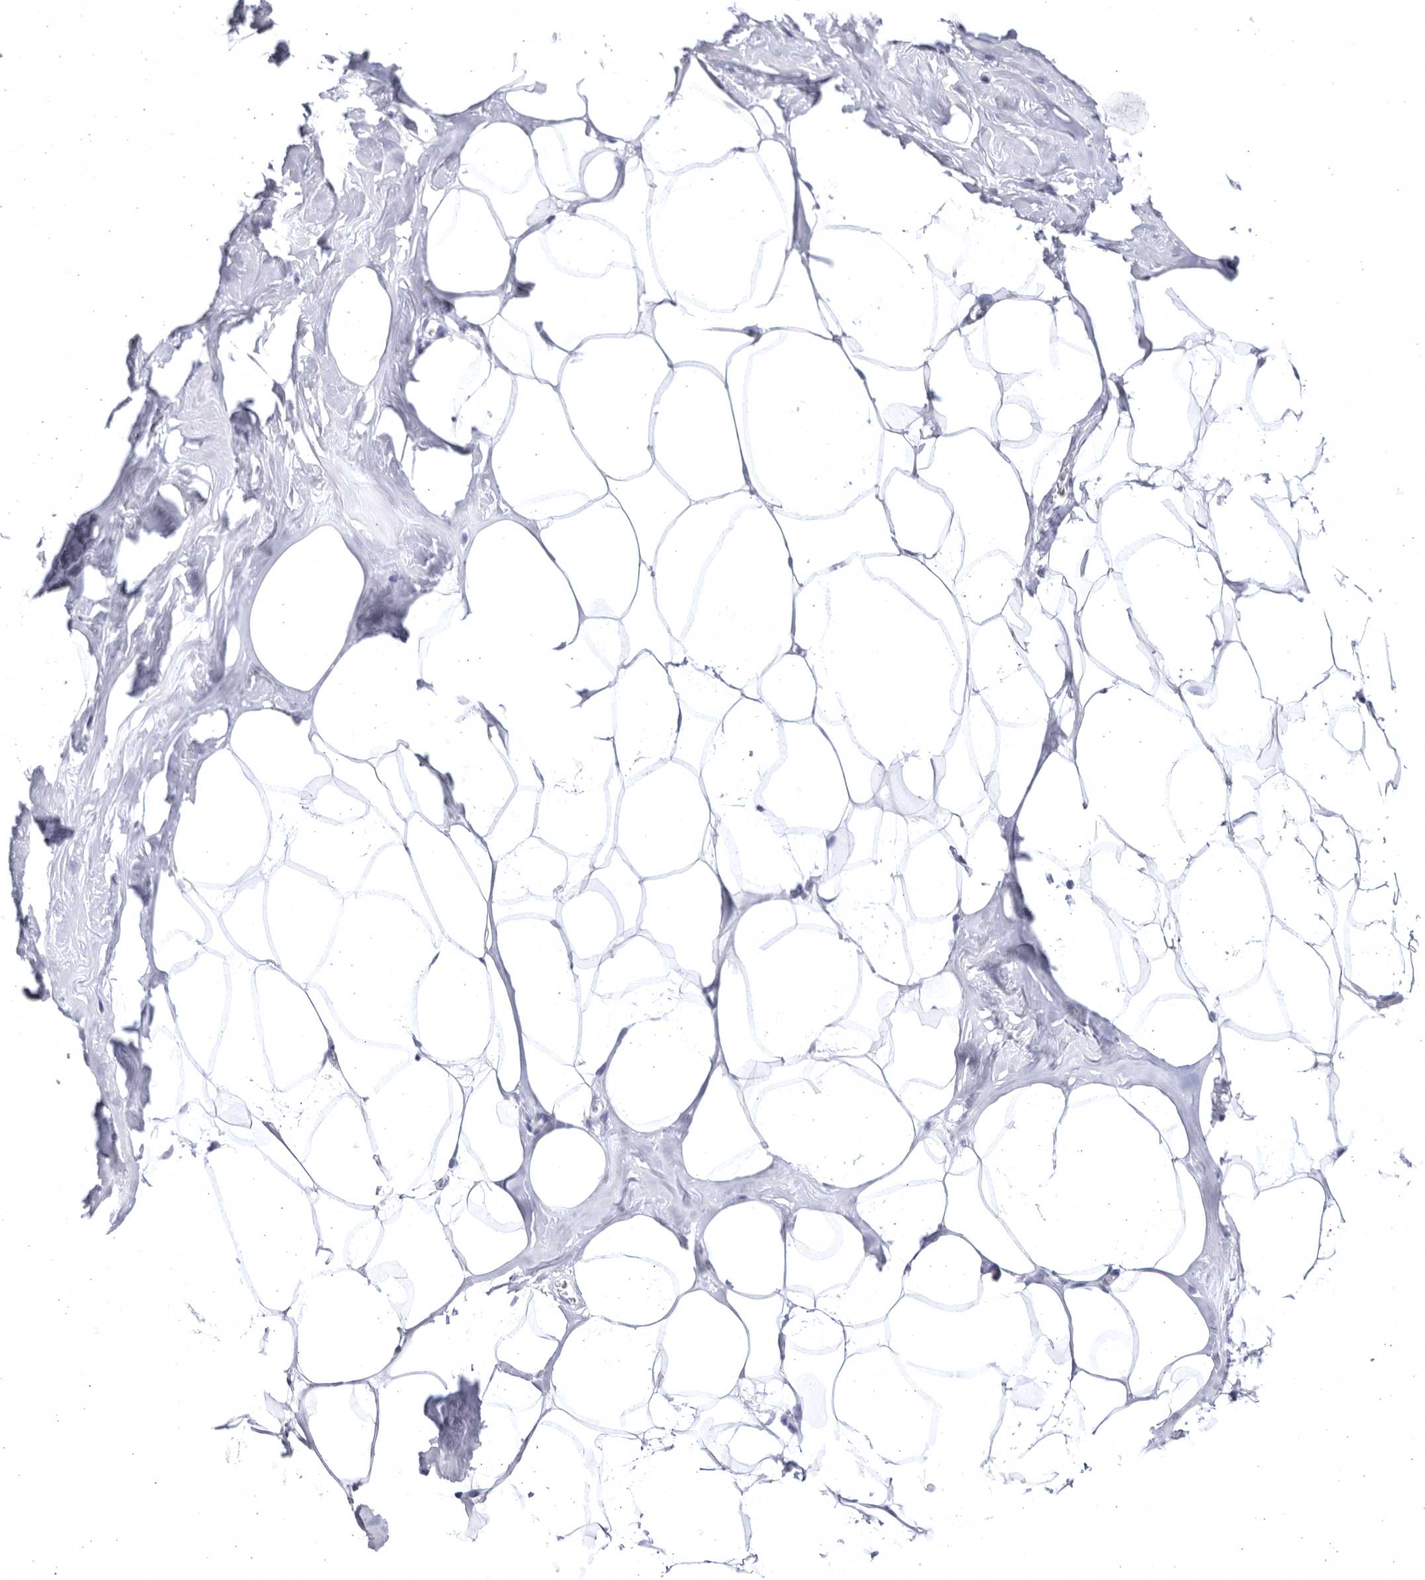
{"staining": {"intensity": "negative", "quantity": "none", "location": "none"}, "tissue": "adipose tissue", "cell_type": "Adipocytes", "image_type": "normal", "snomed": [{"axis": "morphology", "description": "Normal tissue, NOS"}, {"axis": "morphology", "description": "Fibrosis, NOS"}, {"axis": "topography", "description": "Breast"}, {"axis": "topography", "description": "Adipose tissue"}], "caption": "This is an immunohistochemistry micrograph of unremarkable human adipose tissue. There is no positivity in adipocytes.", "gene": "CCDC181", "patient": {"sex": "female", "age": 39}}